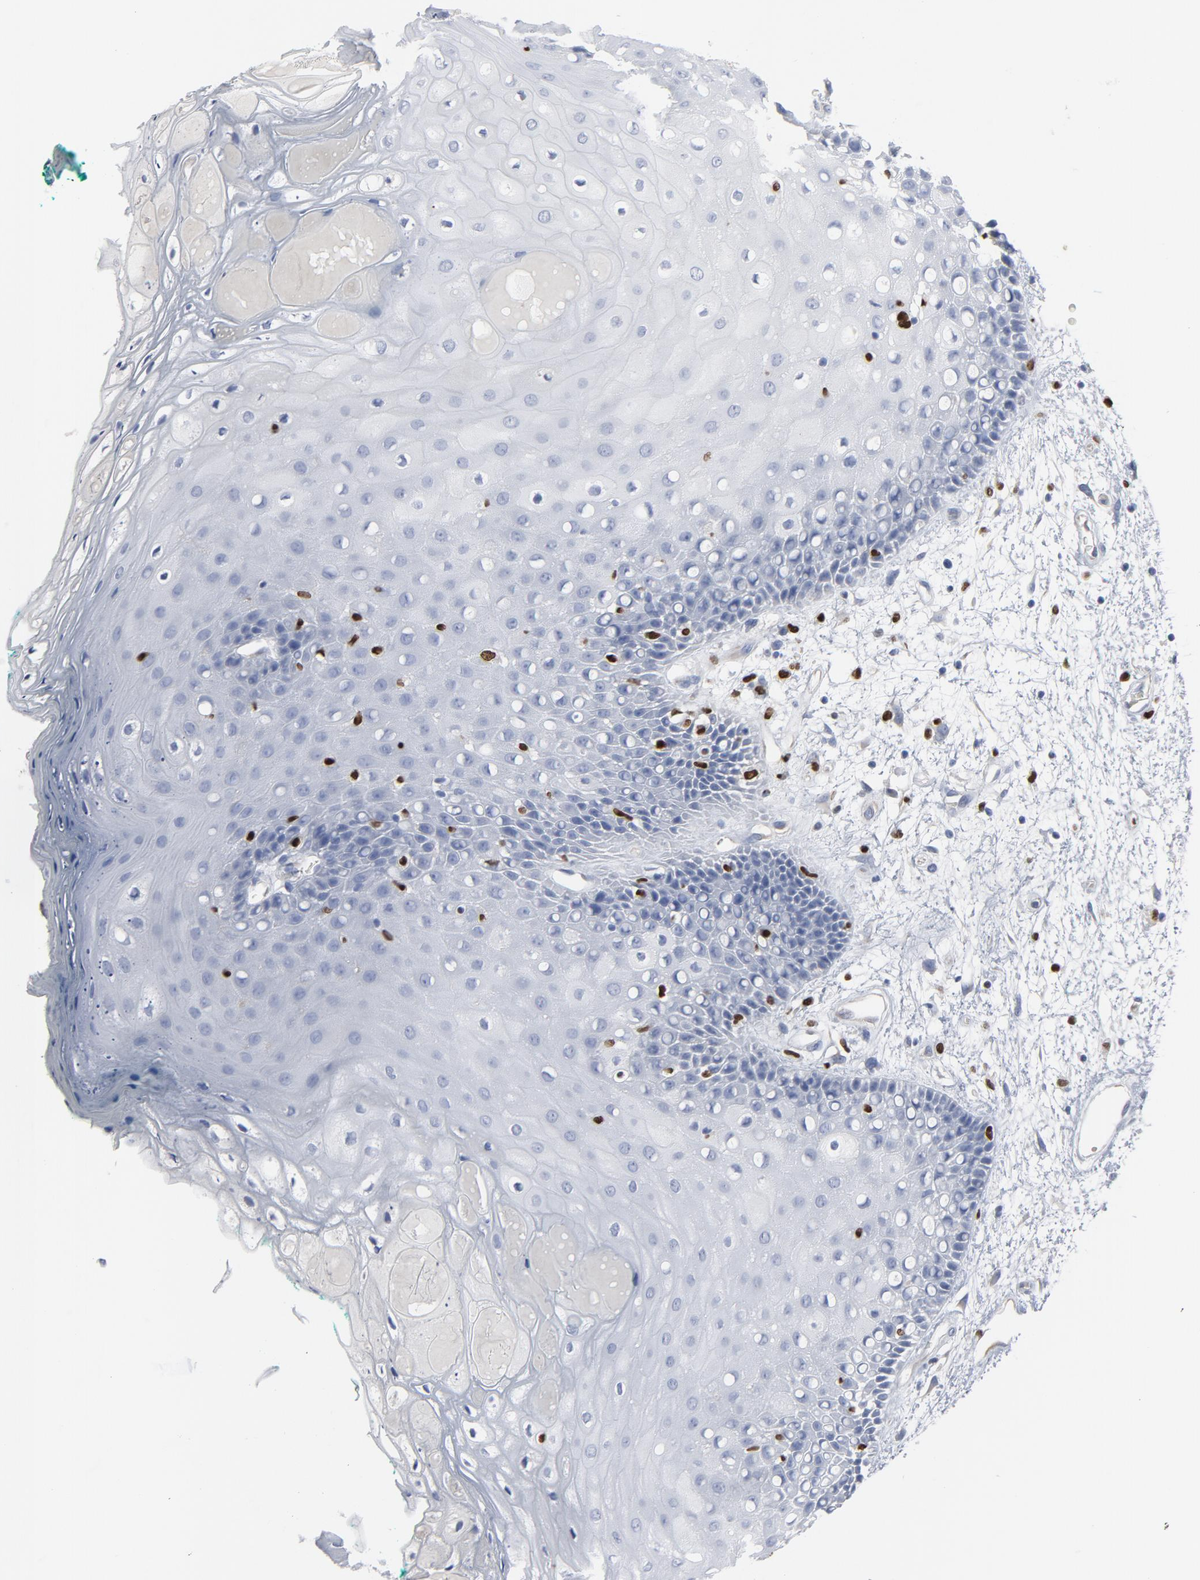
{"staining": {"intensity": "negative", "quantity": "none", "location": "none"}, "tissue": "oral mucosa", "cell_type": "Squamous epithelial cells", "image_type": "normal", "snomed": [{"axis": "morphology", "description": "Normal tissue, NOS"}, {"axis": "morphology", "description": "Squamous cell carcinoma, NOS"}, {"axis": "topography", "description": "Skeletal muscle"}, {"axis": "topography", "description": "Oral tissue"}, {"axis": "topography", "description": "Head-Neck"}], "caption": "Immunohistochemical staining of unremarkable oral mucosa reveals no significant expression in squamous epithelial cells. Nuclei are stained in blue.", "gene": "SPI1", "patient": {"sex": "female", "age": 84}}